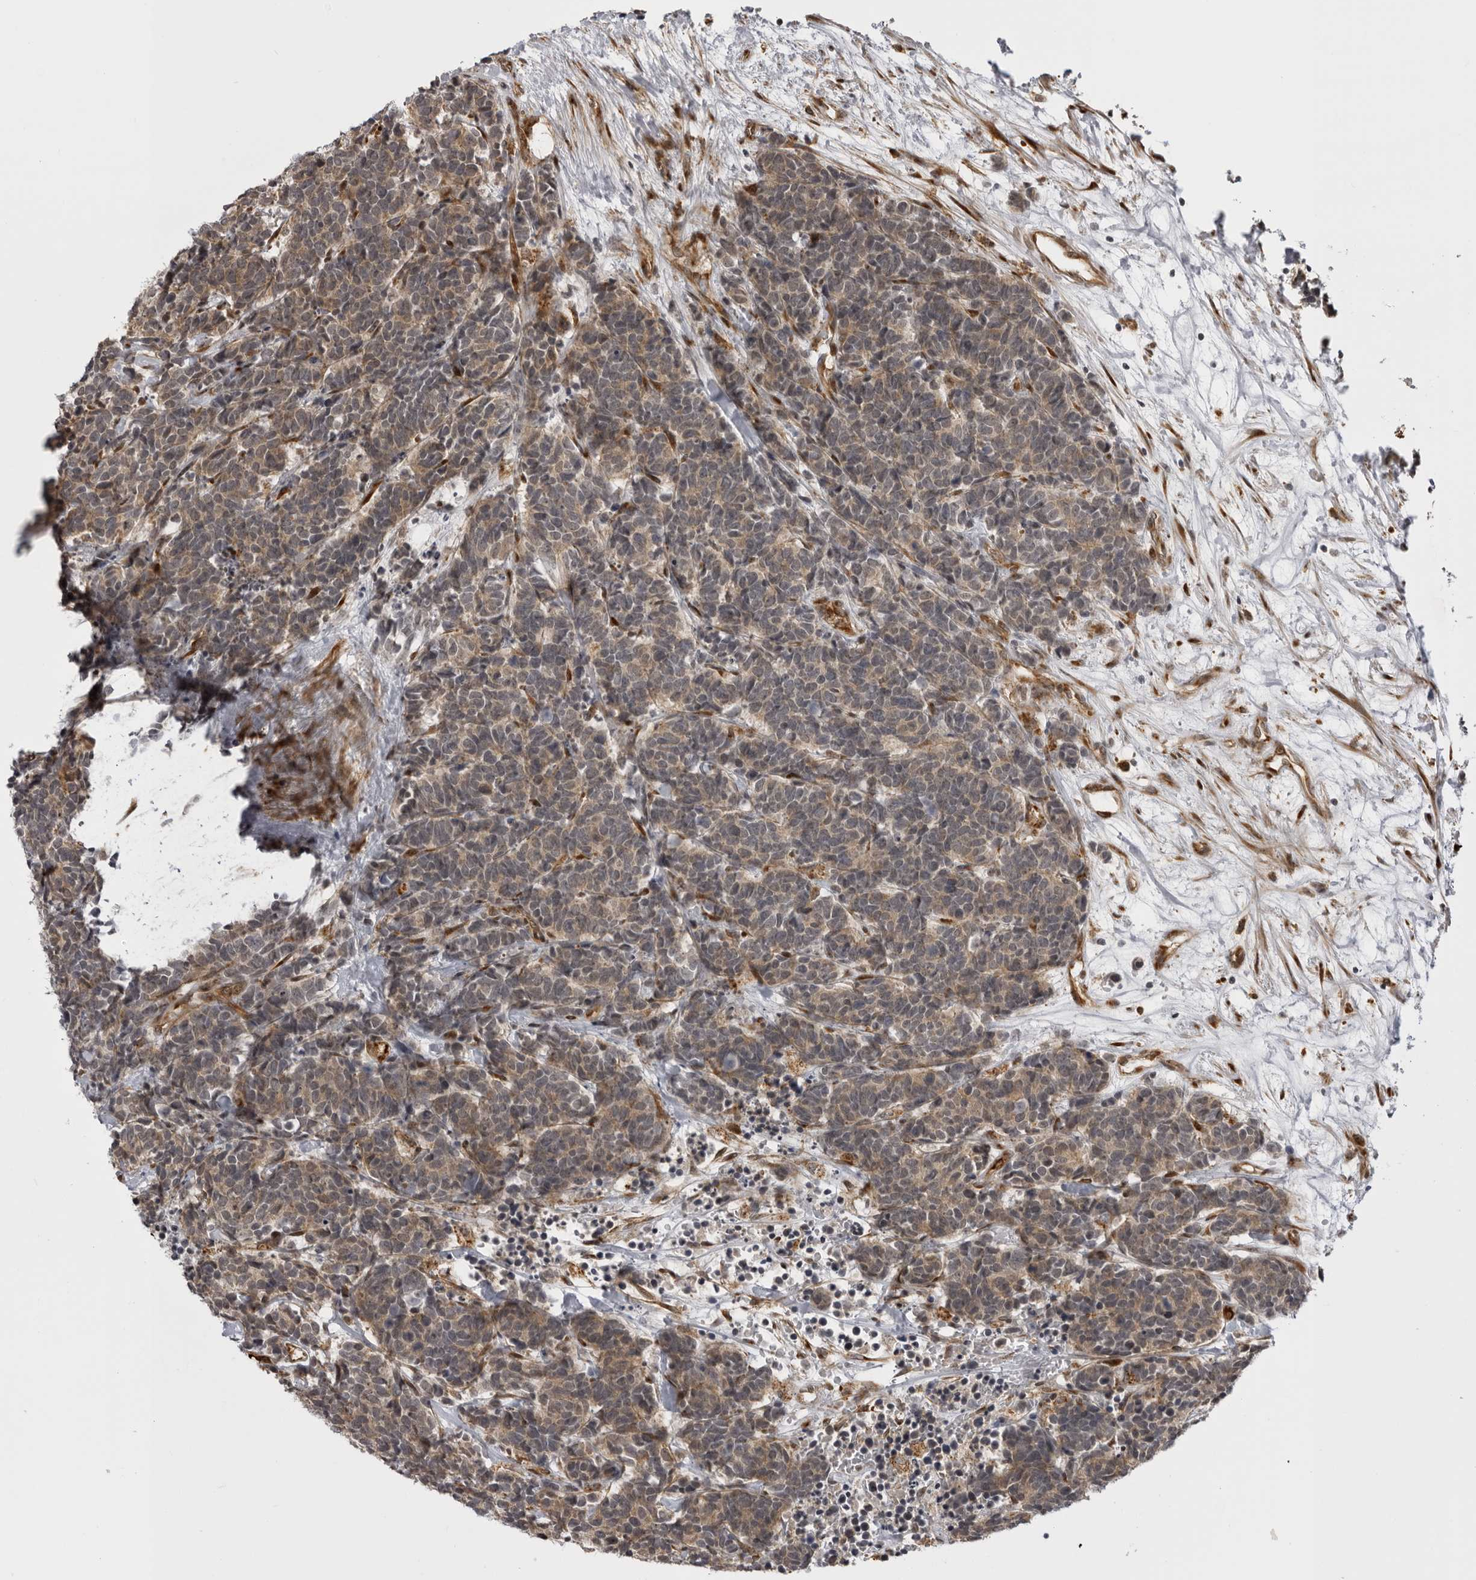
{"staining": {"intensity": "weak", "quantity": ">75%", "location": "cytoplasmic/membranous"}, "tissue": "carcinoid", "cell_type": "Tumor cells", "image_type": "cancer", "snomed": [{"axis": "morphology", "description": "Carcinoma, NOS"}, {"axis": "morphology", "description": "Carcinoid, malignant, NOS"}, {"axis": "topography", "description": "Urinary bladder"}], "caption": "Immunohistochemical staining of human carcinoid shows low levels of weak cytoplasmic/membranous protein expression in approximately >75% of tumor cells.", "gene": "DNAH14", "patient": {"sex": "male", "age": 57}}